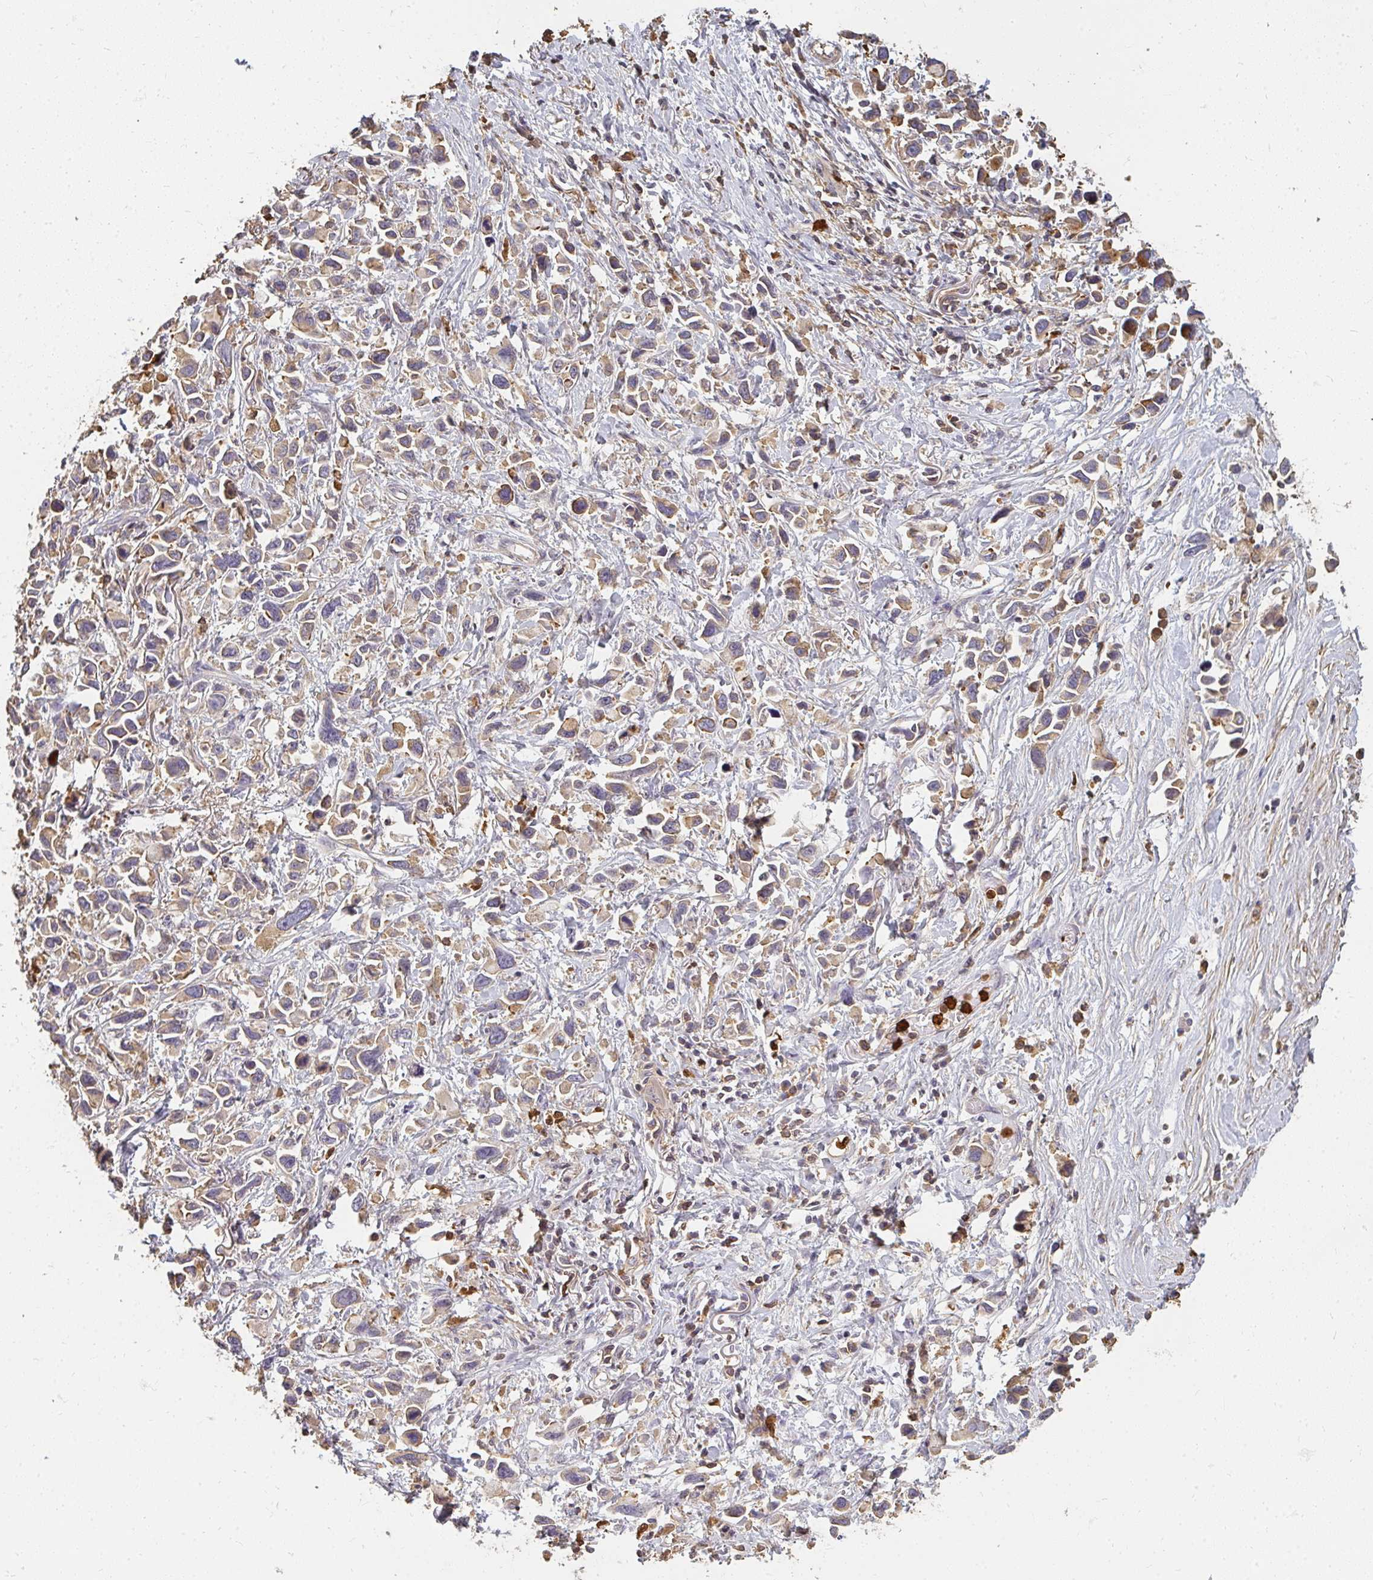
{"staining": {"intensity": "weak", "quantity": ">75%", "location": "cytoplasmic/membranous"}, "tissue": "stomach cancer", "cell_type": "Tumor cells", "image_type": "cancer", "snomed": [{"axis": "morphology", "description": "Adenocarcinoma, NOS"}, {"axis": "topography", "description": "Stomach"}], "caption": "This image shows immunohistochemistry staining of adenocarcinoma (stomach), with low weak cytoplasmic/membranous staining in approximately >75% of tumor cells.", "gene": "CNTRL", "patient": {"sex": "female", "age": 81}}